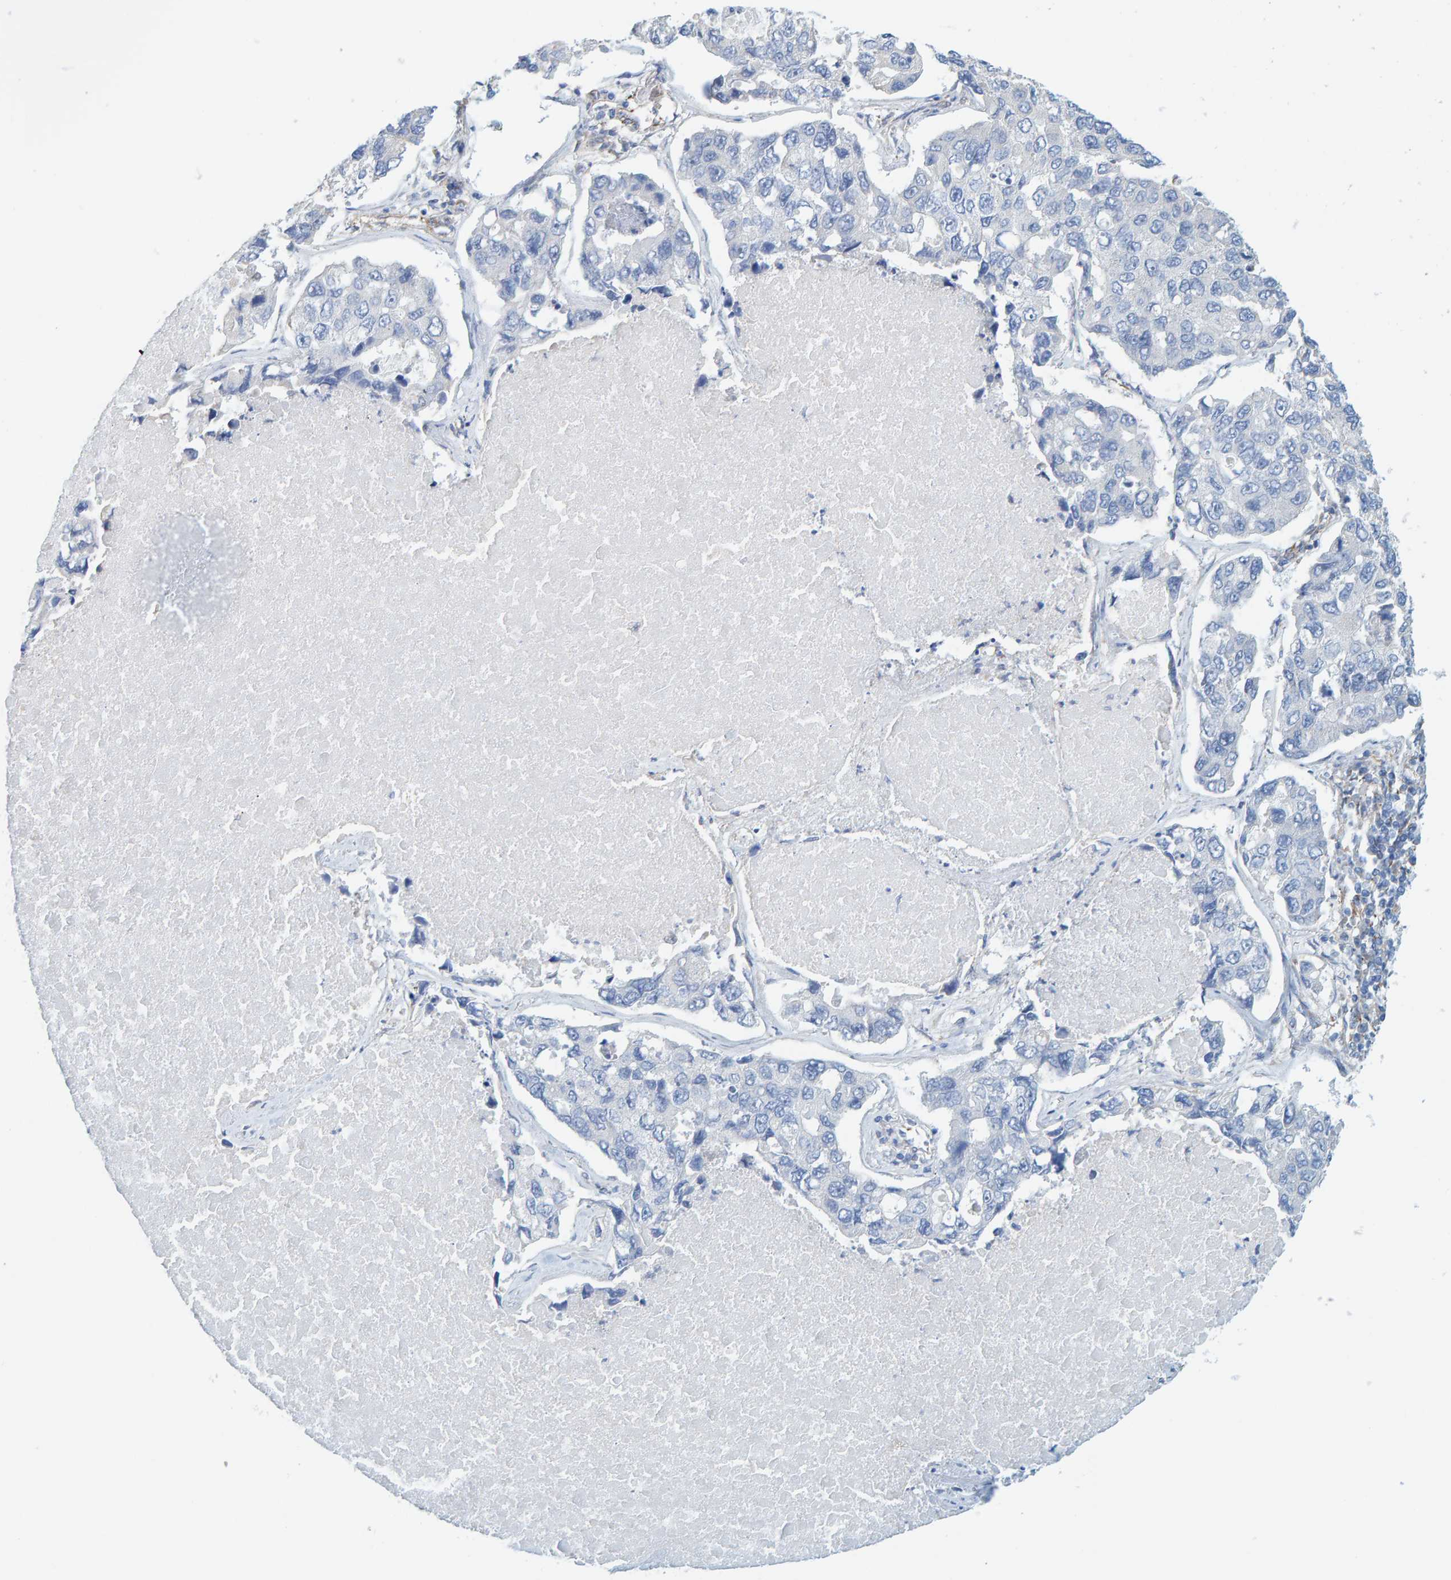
{"staining": {"intensity": "negative", "quantity": "none", "location": "none"}, "tissue": "lung cancer", "cell_type": "Tumor cells", "image_type": "cancer", "snomed": [{"axis": "morphology", "description": "Adenocarcinoma, NOS"}, {"axis": "topography", "description": "Lung"}], "caption": "The micrograph demonstrates no staining of tumor cells in lung cancer. Nuclei are stained in blue.", "gene": "MAP1B", "patient": {"sex": "male", "age": 64}}